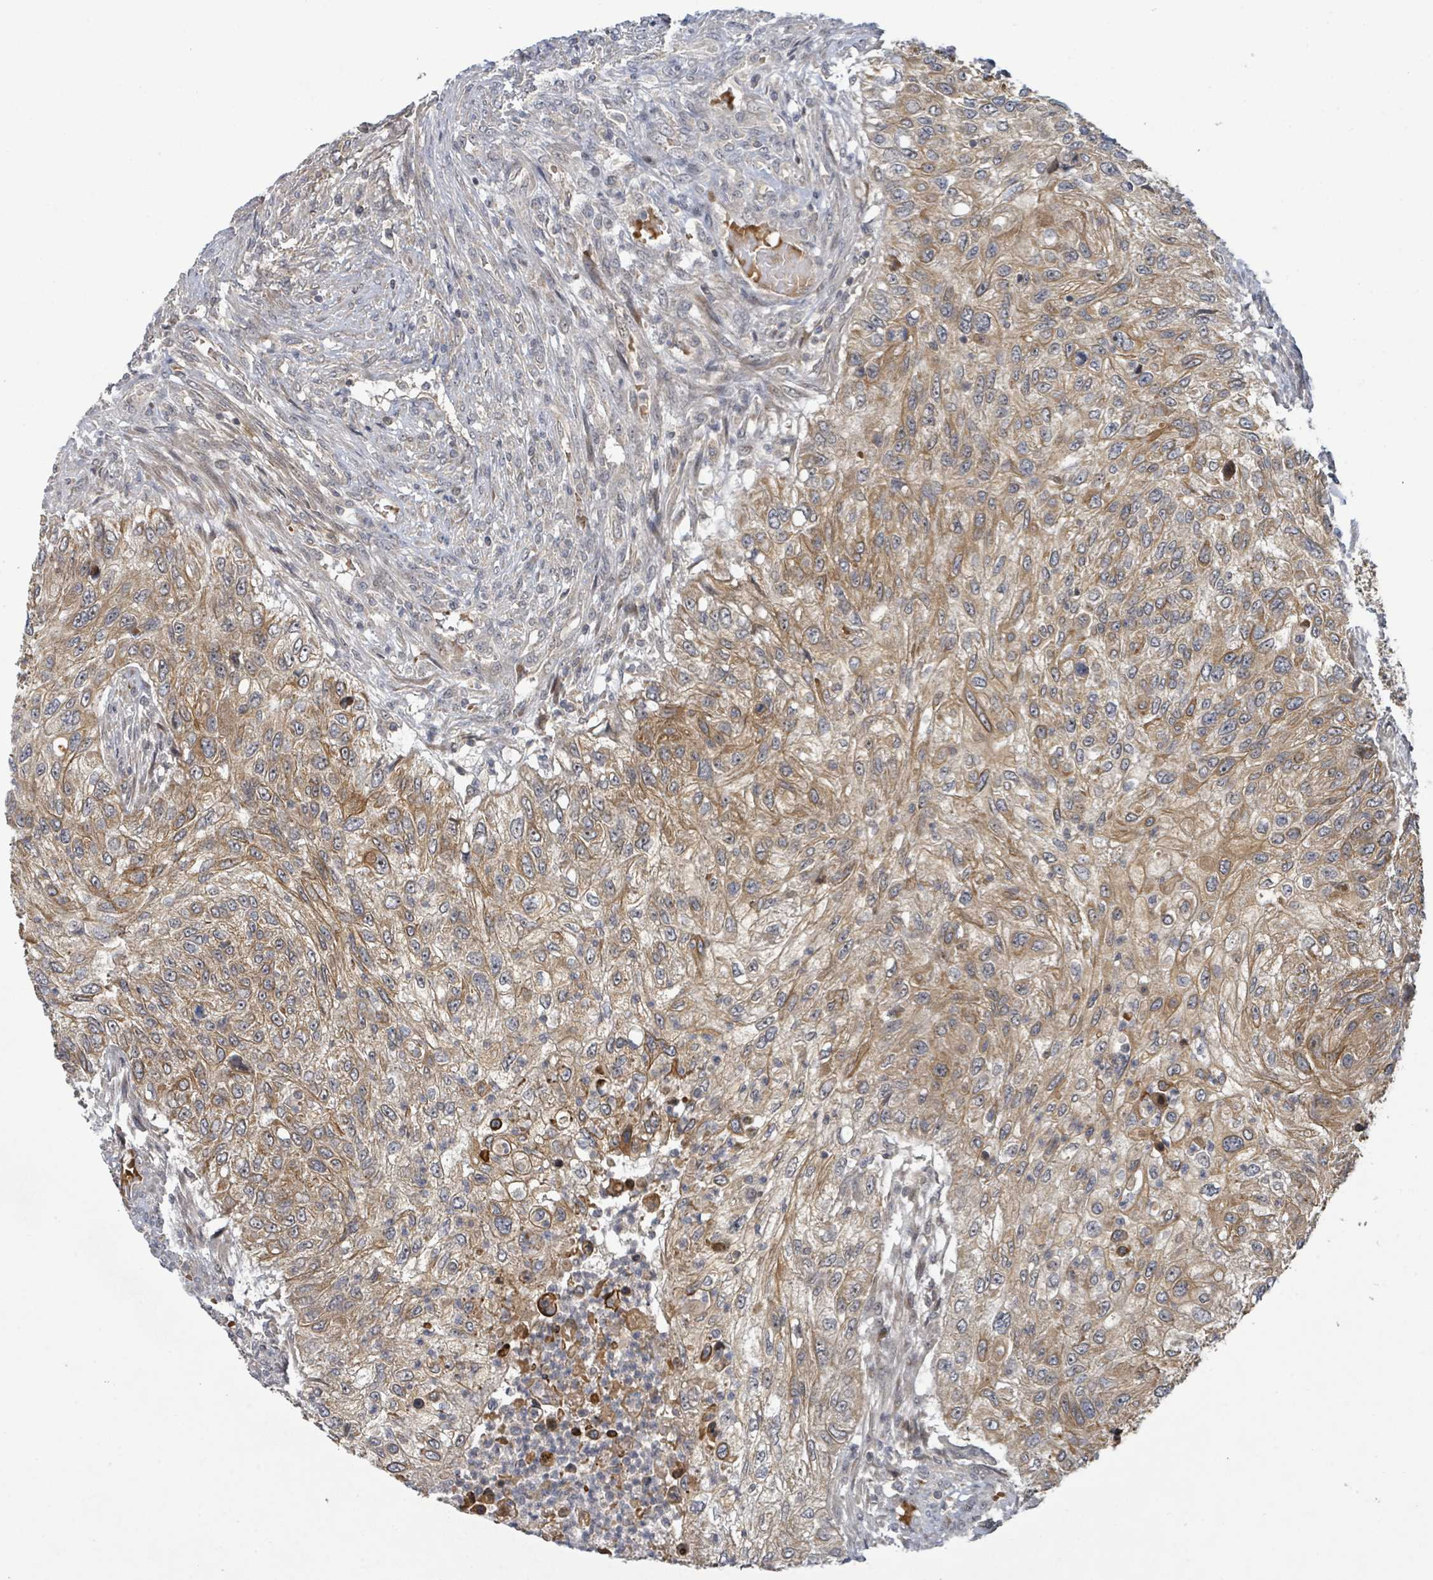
{"staining": {"intensity": "moderate", "quantity": ">75%", "location": "cytoplasmic/membranous"}, "tissue": "urothelial cancer", "cell_type": "Tumor cells", "image_type": "cancer", "snomed": [{"axis": "morphology", "description": "Urothelial carcinoma, High grade"}, {"axis": "topography", "description": "Urinary bladder"}], "caption": "Tumor cells exhibit moderate cytoplasmic/membranous positivity in approximately >75% of cells in urothelial carcinoma (high-grade).", "gene": "ITGA11", "patient": {"sex": "female", "age": 60}}